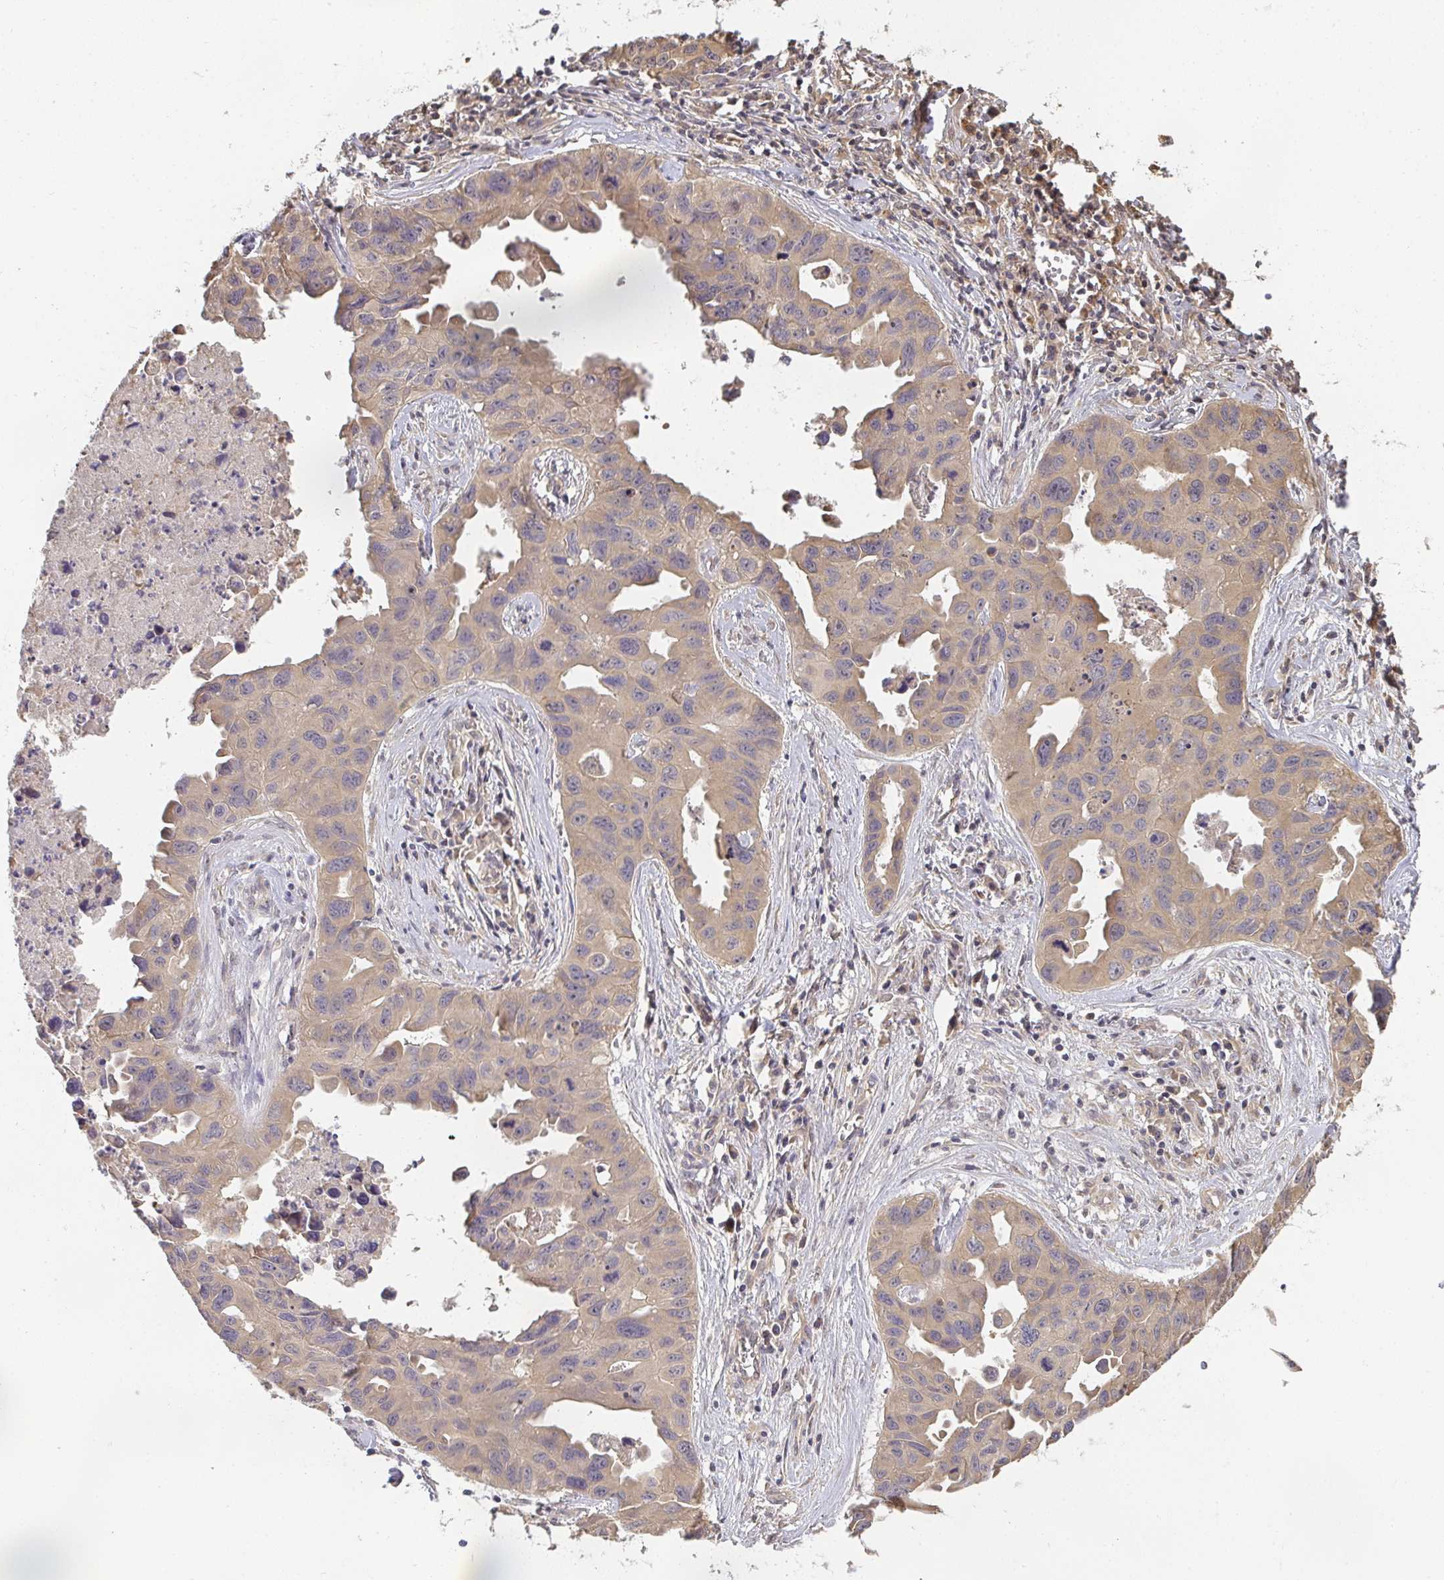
{"staining": {"intensity": "weak", "quantity": ">75%", "location": "cytoplasmic/membranous"}, "tissue": "lung cancer", "cell_type": "Tumor cells", "image_type": "cancer", "snomed": [{"axis": "morphology", "description": "Adenocarcinoma, NOS"}, {"axis": "topography", "description": "Lymph node"}, {"axis": "topography", "description": "Lung"}], "caption": "Protein staining shows weak cytoplasmic/membranous staining in approximately >75% of tumor cells in lung cancer (adenocarcinoma).", "gene": "SLC35B3", "patient": {"sex": "male", "age": 64}}